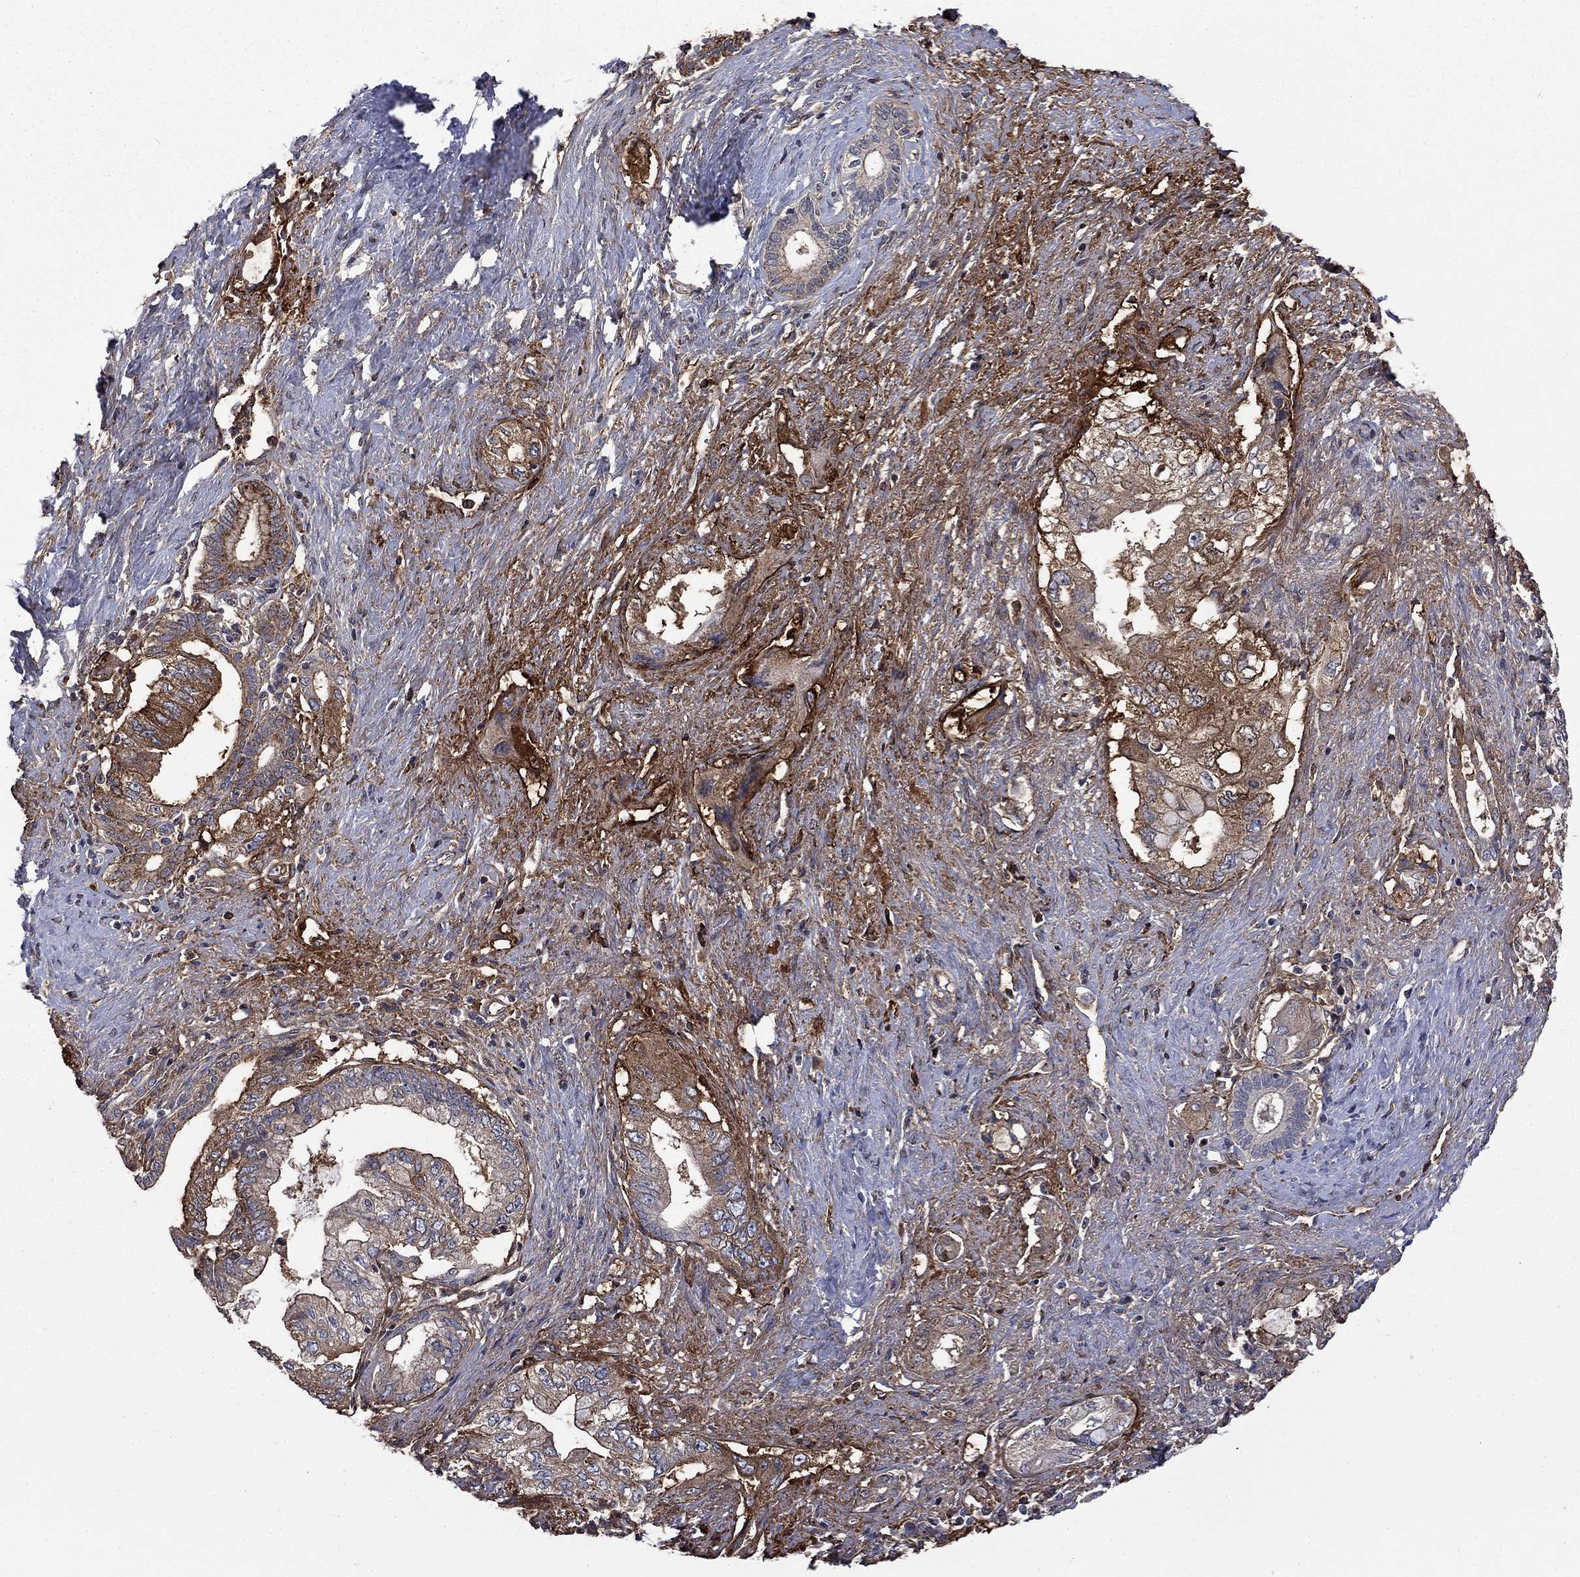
{"staining": {"intensity": "moderate", "quantity": "25%-75%", "location": "cytoplasmic/membranous"}, "tissue": "pancreatic cancer", "cell_type": "Tumor cells", "image_type": "cancer", "snomed": [{"axis": "morphology", "description": "Adenocarcinoma, NOS"}, {"axis": "topography", "description": "Pancreas"}], "caption": "Pancreatic adenocarcinoma stained with a brown dye displays moderate cytoplasmic/membranous positive positivity in about 25%-75% of tumor cells.", "gene": "VCAN", "patient": {"sex": "female", "age": 73}}